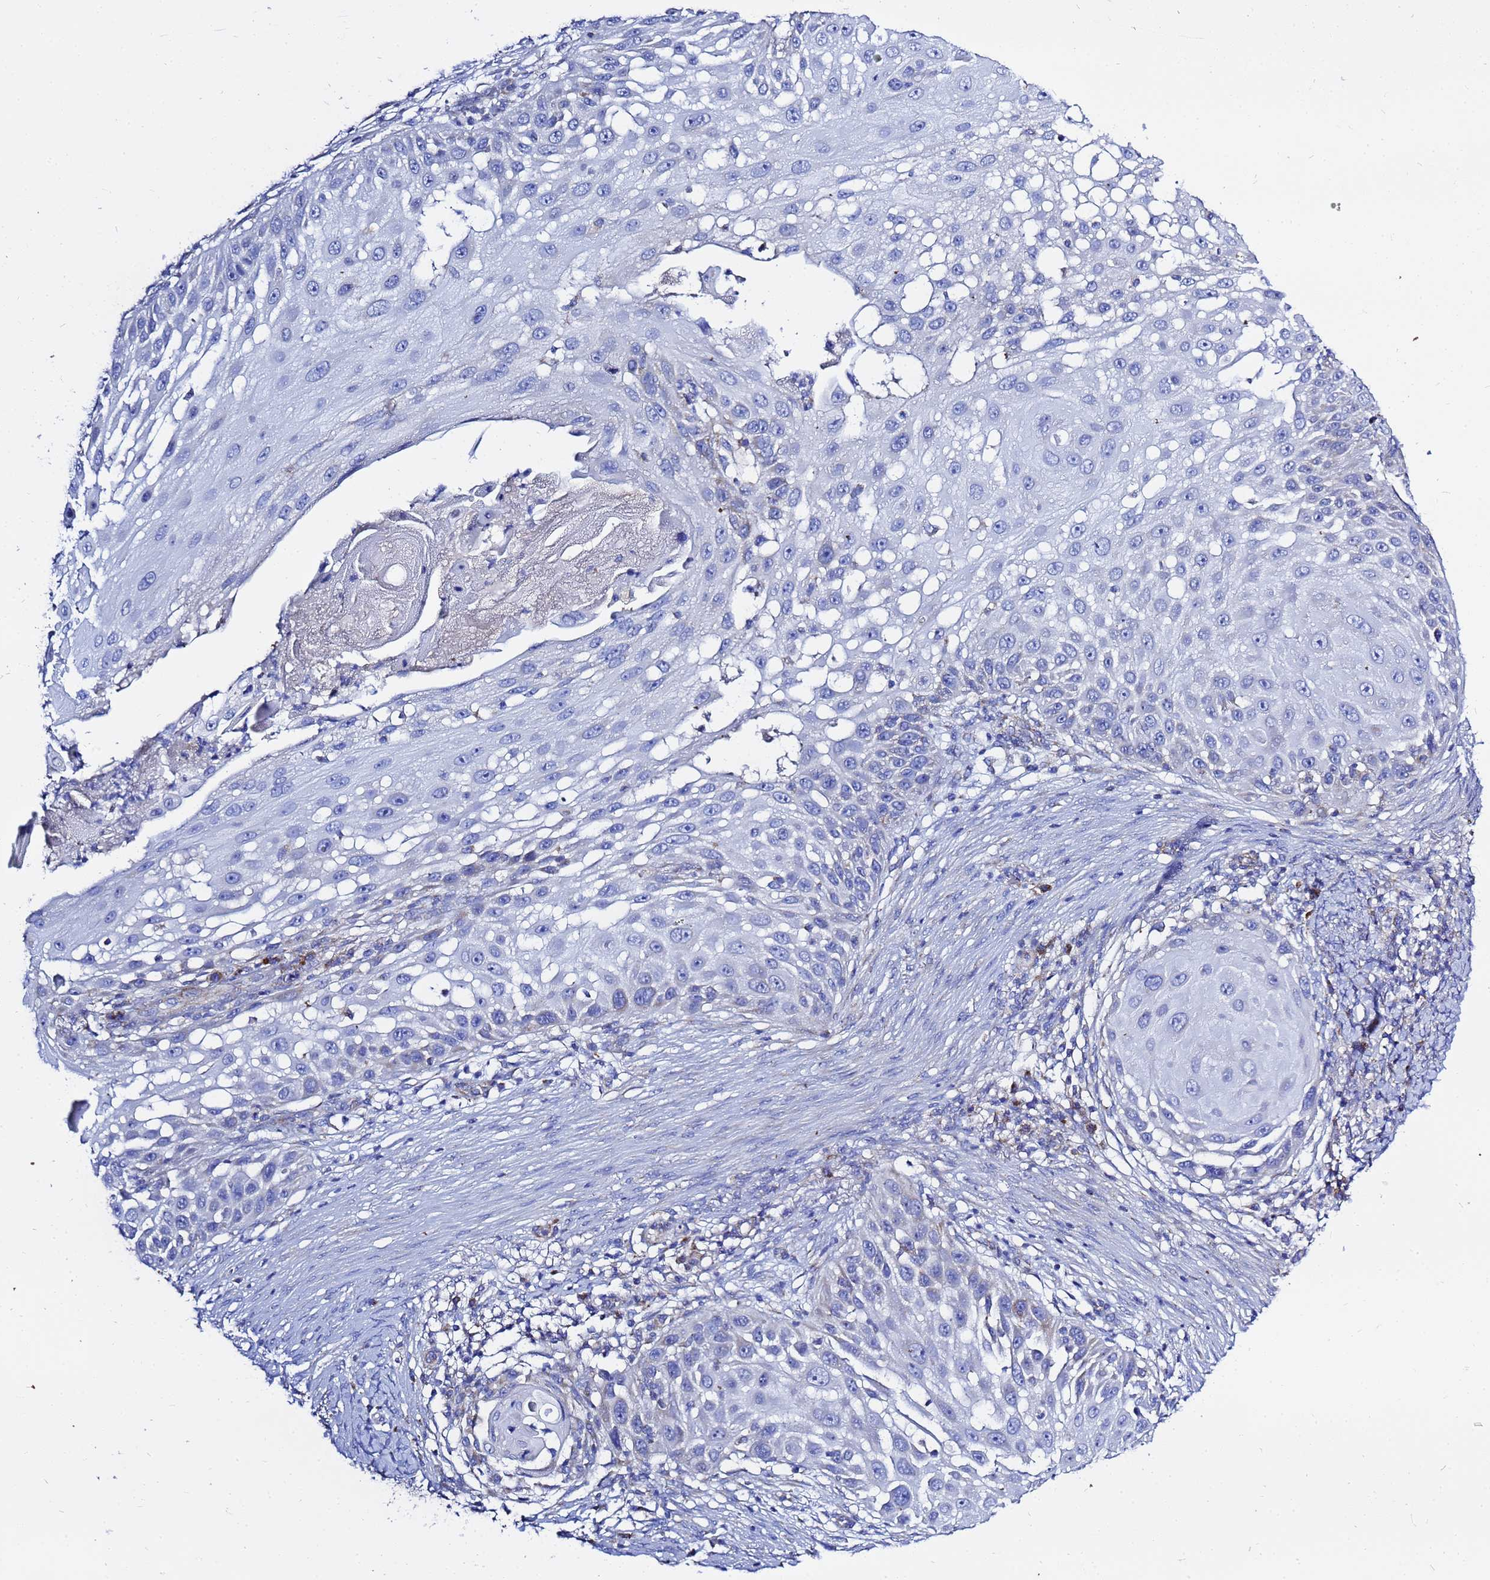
{"staining": {"intensity": "weak", "quantity": "<25%", "location": "cytoplasmic/membranous"}, "tissue": "skin cancer", "cell_type": "Tumor cells", "image_type": "cancer", "snomed": [{"axis": "morphology", "description": "Squamous cell carcinoma, NOS"}, {"axis": "topography", "description": "Skin"}], "caption": "Tumor cells are negative for protein expression in human squamous cell carcinoma (skin). Nuclei are stained in blue.", "gene": "FAHD2A", "patient": {"sex": "female", "age": 44}}